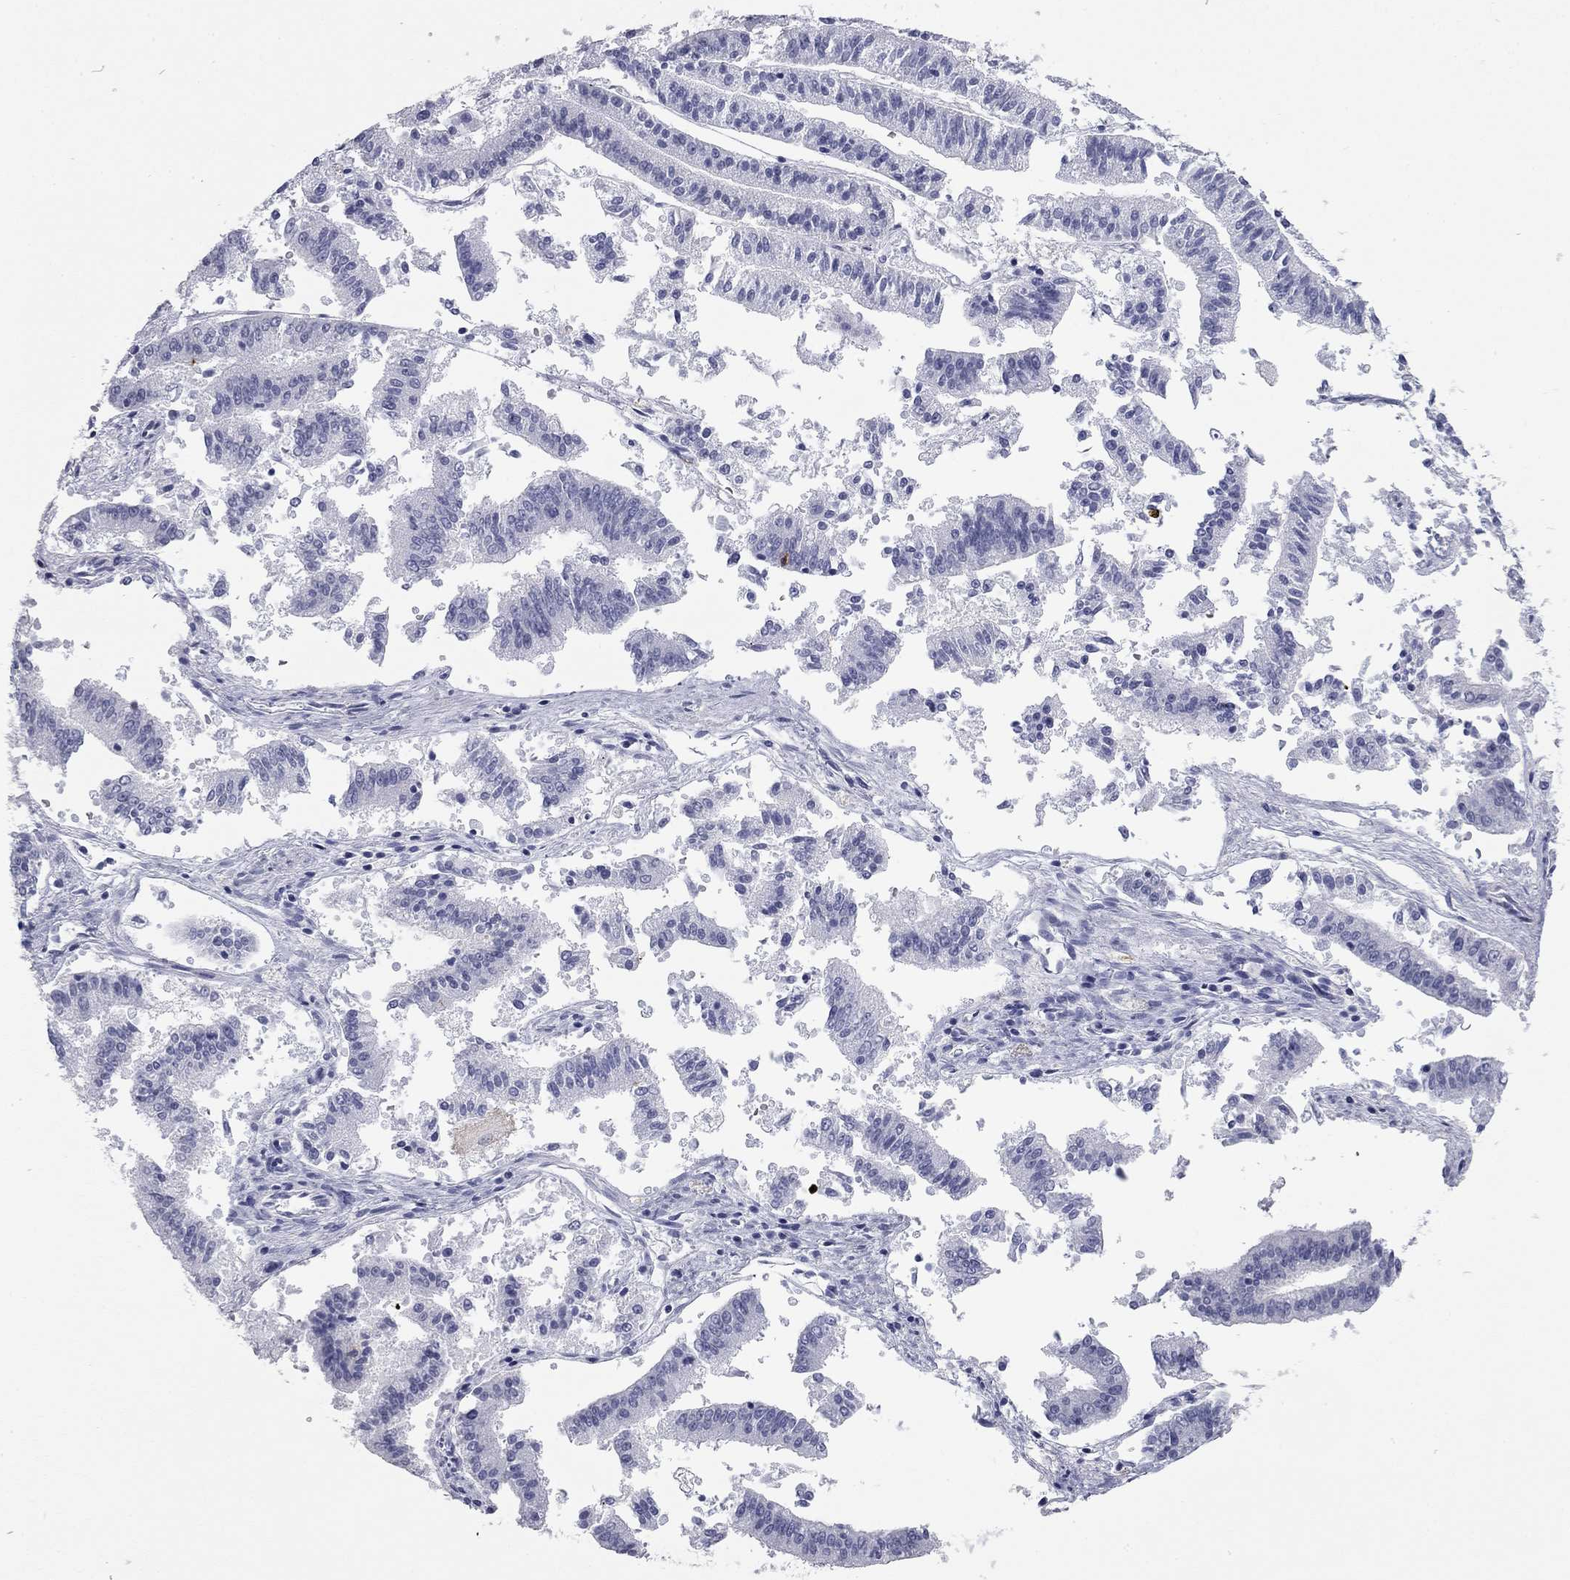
{"staining": {"intensity": "negative", "quantity": "none", "location": "none"}, "tissue": "endometrial cancer", "cell_type": "Tumor cells", "image_type": "cancer", "snomed": [{"axis": "morphology", "description": "Adenocarcinoma, NOS"}, {"axis": "topography", "description": "Endometrium"}], "caption": "Immunohistochemistry (IHC) of human endometrial adenocarcinoma displays no expression in tumor cells.", "gene": "AK8", "patient": {"sex": "female", "age": 66}}